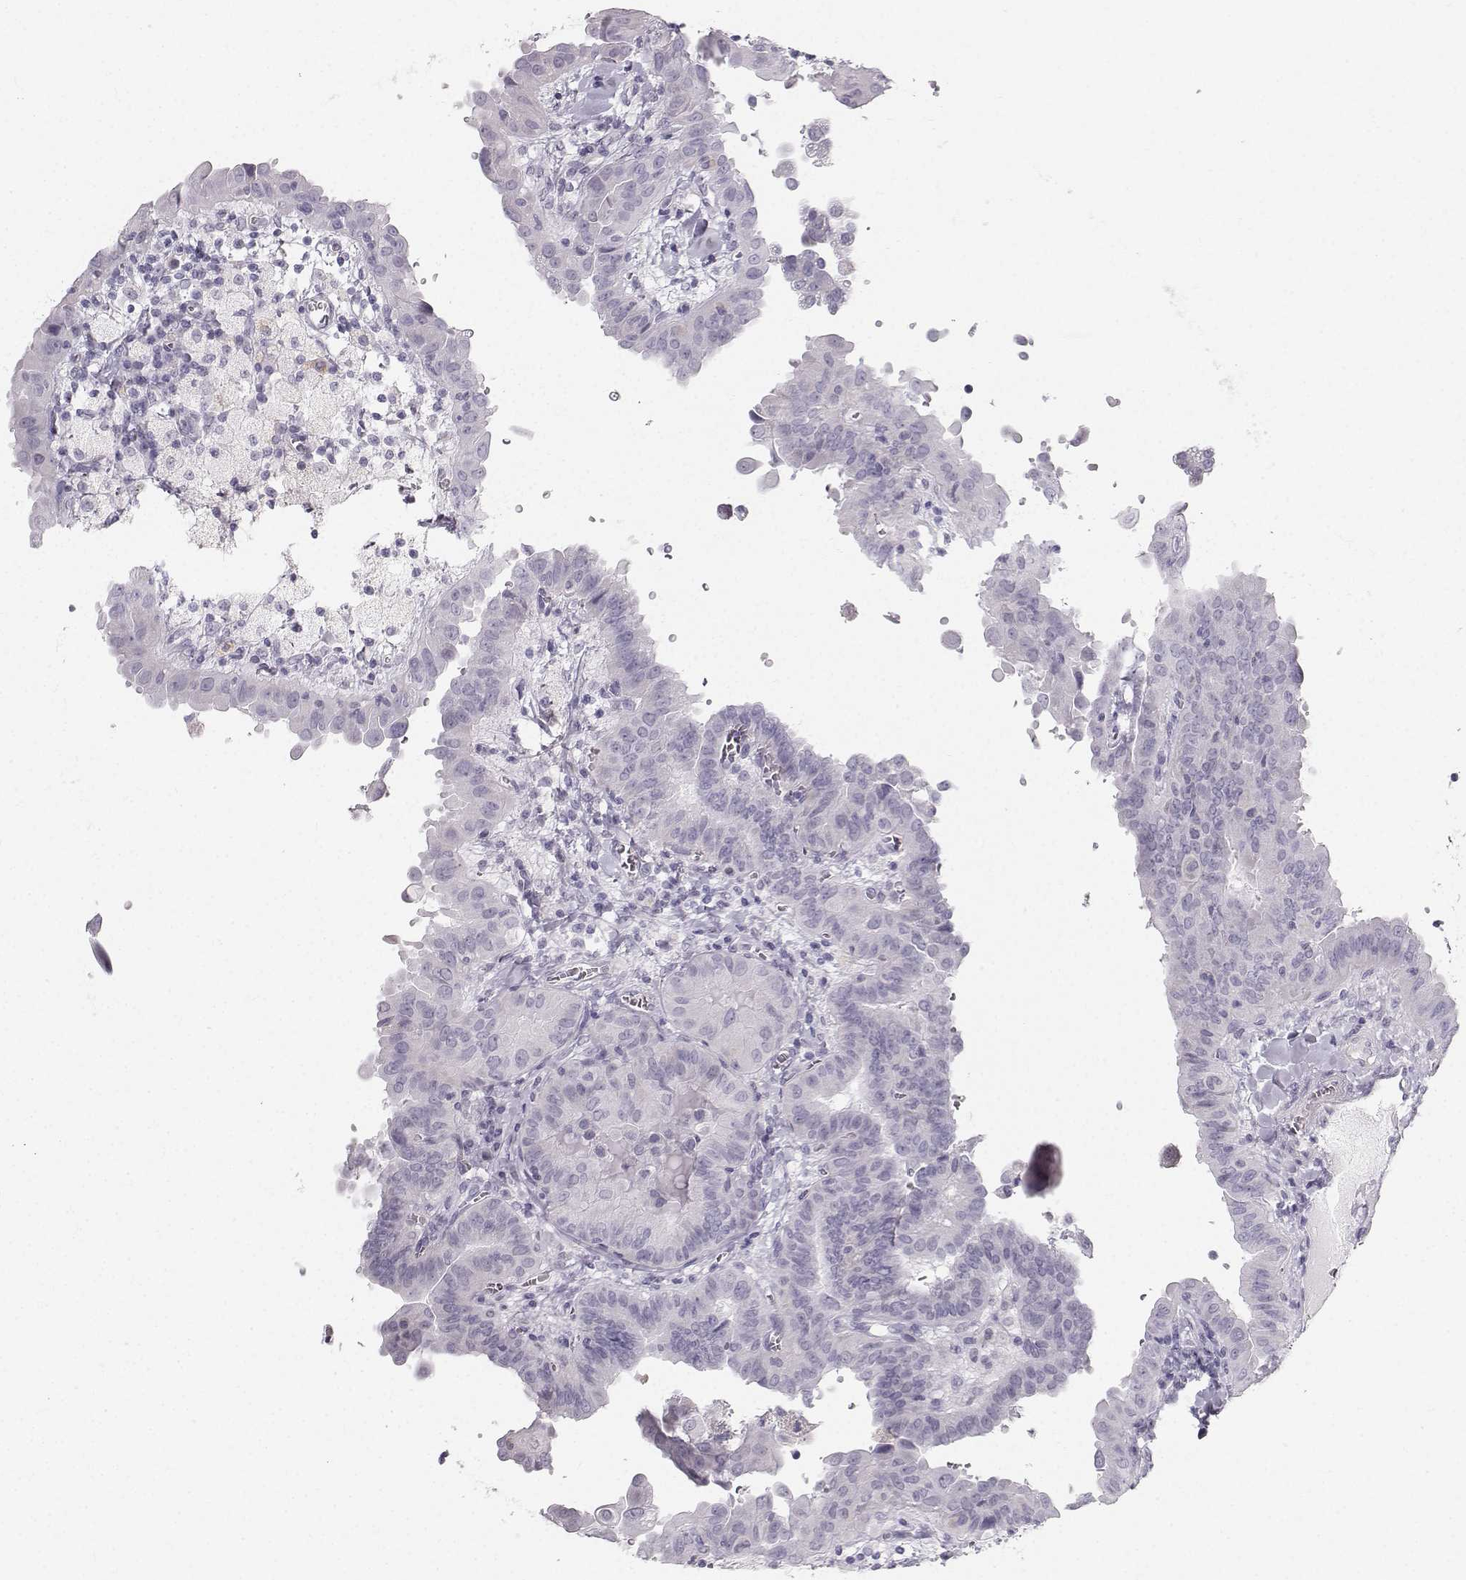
{"staining": {"intensity": "negative", "quantity": "none", "location": "none"}, "tissue": "thyroid cancer", "cell_type": "Tumor cells", "image_type": "cancer", "snomed": [{"axis": "morphology", "description": "Papillary adenocarcinoma, NOS"}, {"axis": "topography", "description": "Thyroid gland"}], "caption": "Immunohistochemical staining of papillary adenocarcinoma (thyroid) displays no significant staining in tumor cells.", "gene": "CASR", "patient": {"sex": "female", "age": 37}}